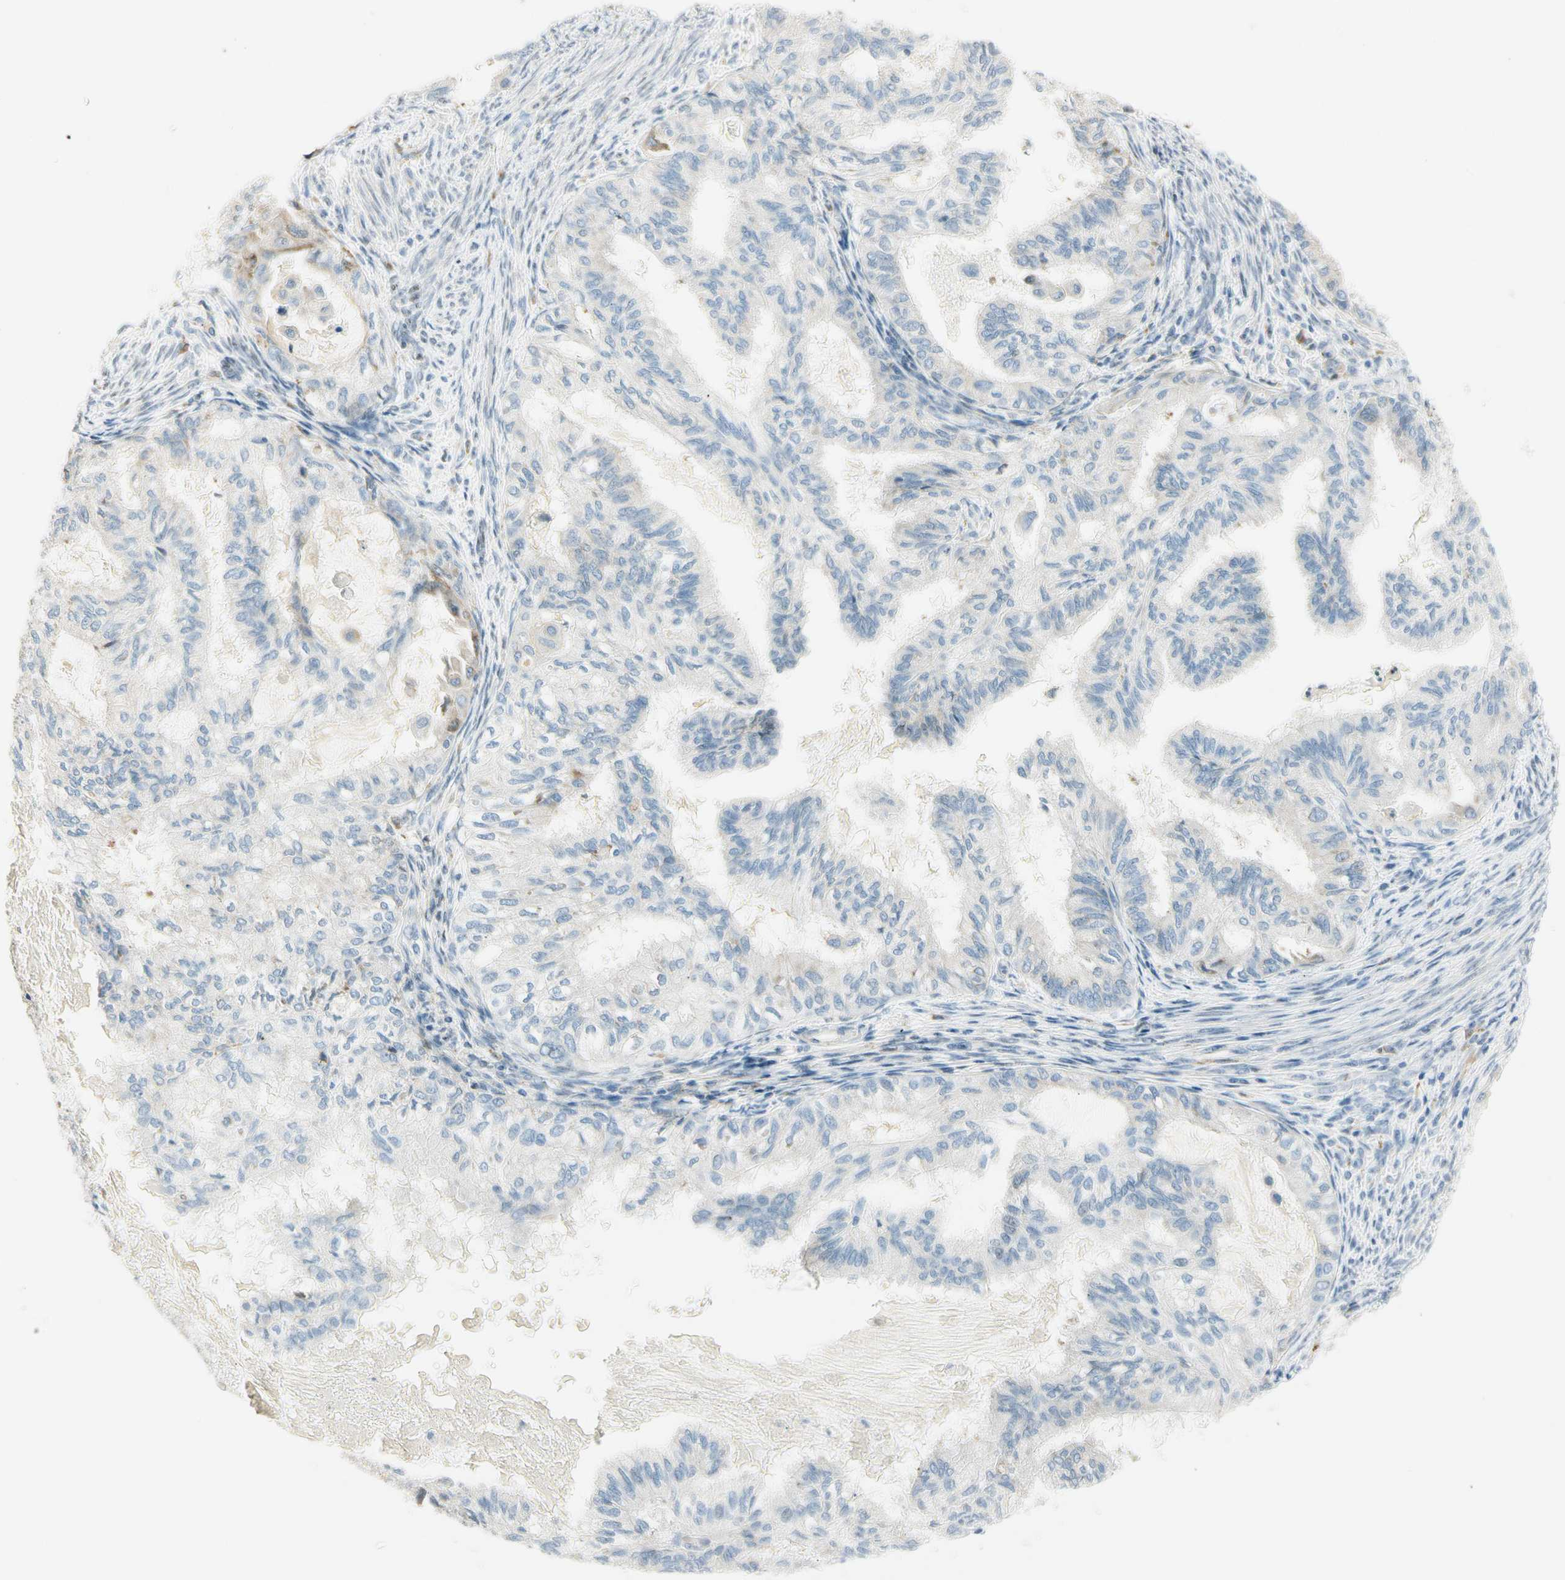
{"staining": {"intensity": "negative", "quantity": "none", "location": "none"}, "tissue": "cervical cancer", "cell_type": "Tumor cells", "image_type": "cancer", "snomed": [{"axis": "morphology", "description": "Normal tissue, NOS"}, {"axis": "morphology", "description": "Adenocarcinoma, NOS"}, {"axis": "topography", "description": "Cervix"}, {"axis": "topography", "description": "Endometrium"}], "caption": "Immunohistochemistry (IHC) histopathology image of neoplastic tissue: human cervical adenocarcinoma stained with DAB (3,3'-diaminobenzidine) exhibits no significant protein staining in tumor cells. (Immunohistochemistry (IHC), brightfield microscopy, high magnification).", "gene": "TNFSF11", "patient": {"sex": "female", "age": 86}}